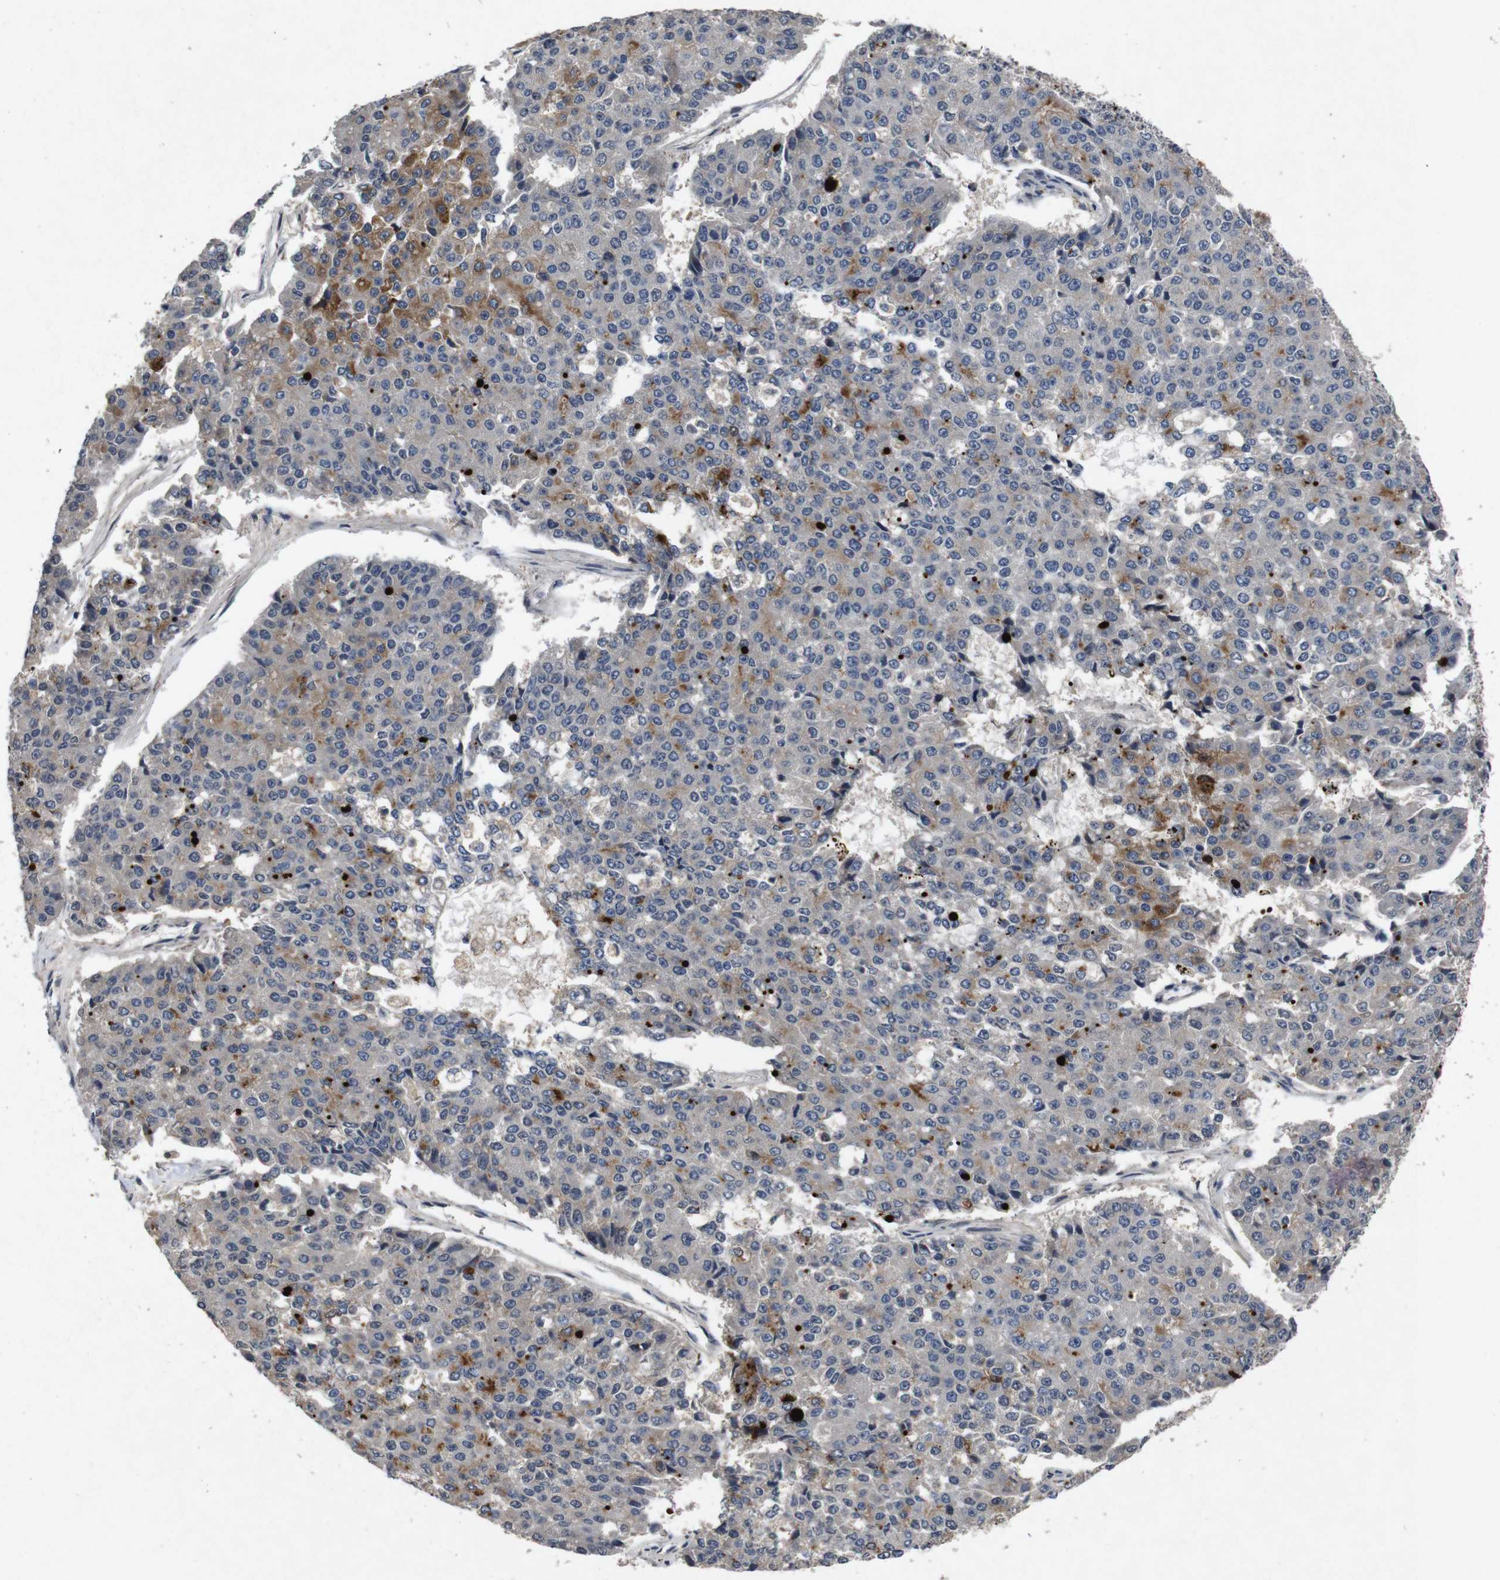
{"staining": {"intensity": "moderate", "quantity": "25%-75%", "location": "cytoplasmic/membranous"}, "tissue": "pancreatic cancer", "cell_type": "Tumor cells", "image_type": "cancer", "snomed": [{"axis": "morphology", "description": "Adenocarcinoma, NOS"}, {"axis": "topography", "description": "Pancreas"}], "caption": "Moderate cytoplasmic/membranous expression is present in about 25%-75% of tumor cells in pancreatic adenocarcinoma.", "gene": "AKT3", "patient": {"sex": "male", "age": 50}}